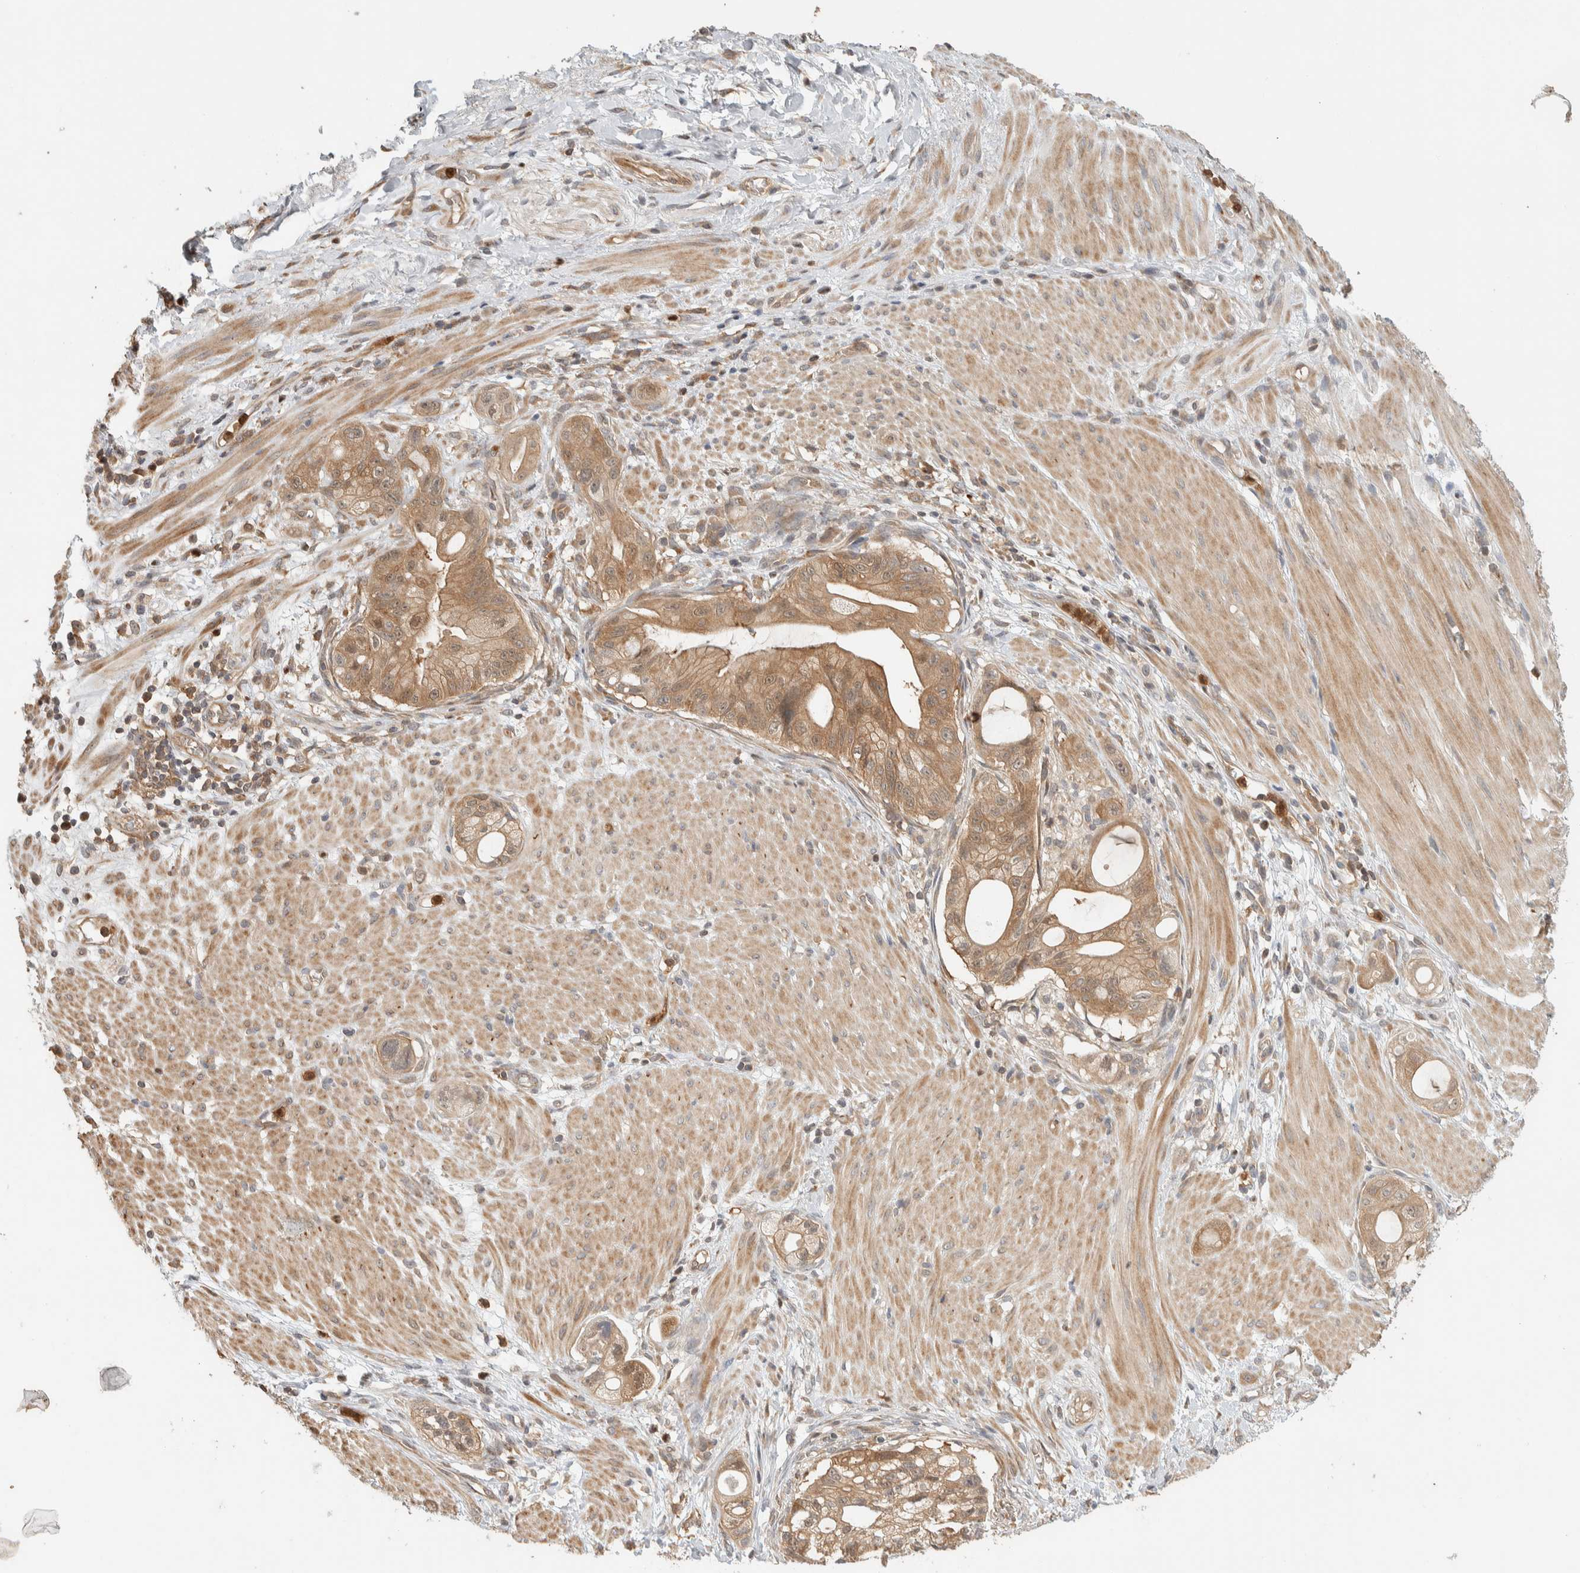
{"staining": {"intensity": "moderate", "quantity": ">75%", "location": "cytoplasmic/membranous"}, "tissue": "stomach cancer", "cell_type": "Tumor cells", "image_type": "cancer", "snomed": [{"axis": "morphology", "description": "Adenocarcinoma, NOS"}, {"axis": "topography", "description": "Stomach"}, {"axis": "topography", "description": "Stomach, lower"}], "caption": "Immunohistochemical staining of stomach adenocarcinoma shows medium levels of moderate cytoplasmic/membranous protein positivity in about >75% of tumor cells.", "gene": "ADSS2", "patient": {"sex": "female", "age": 48}}